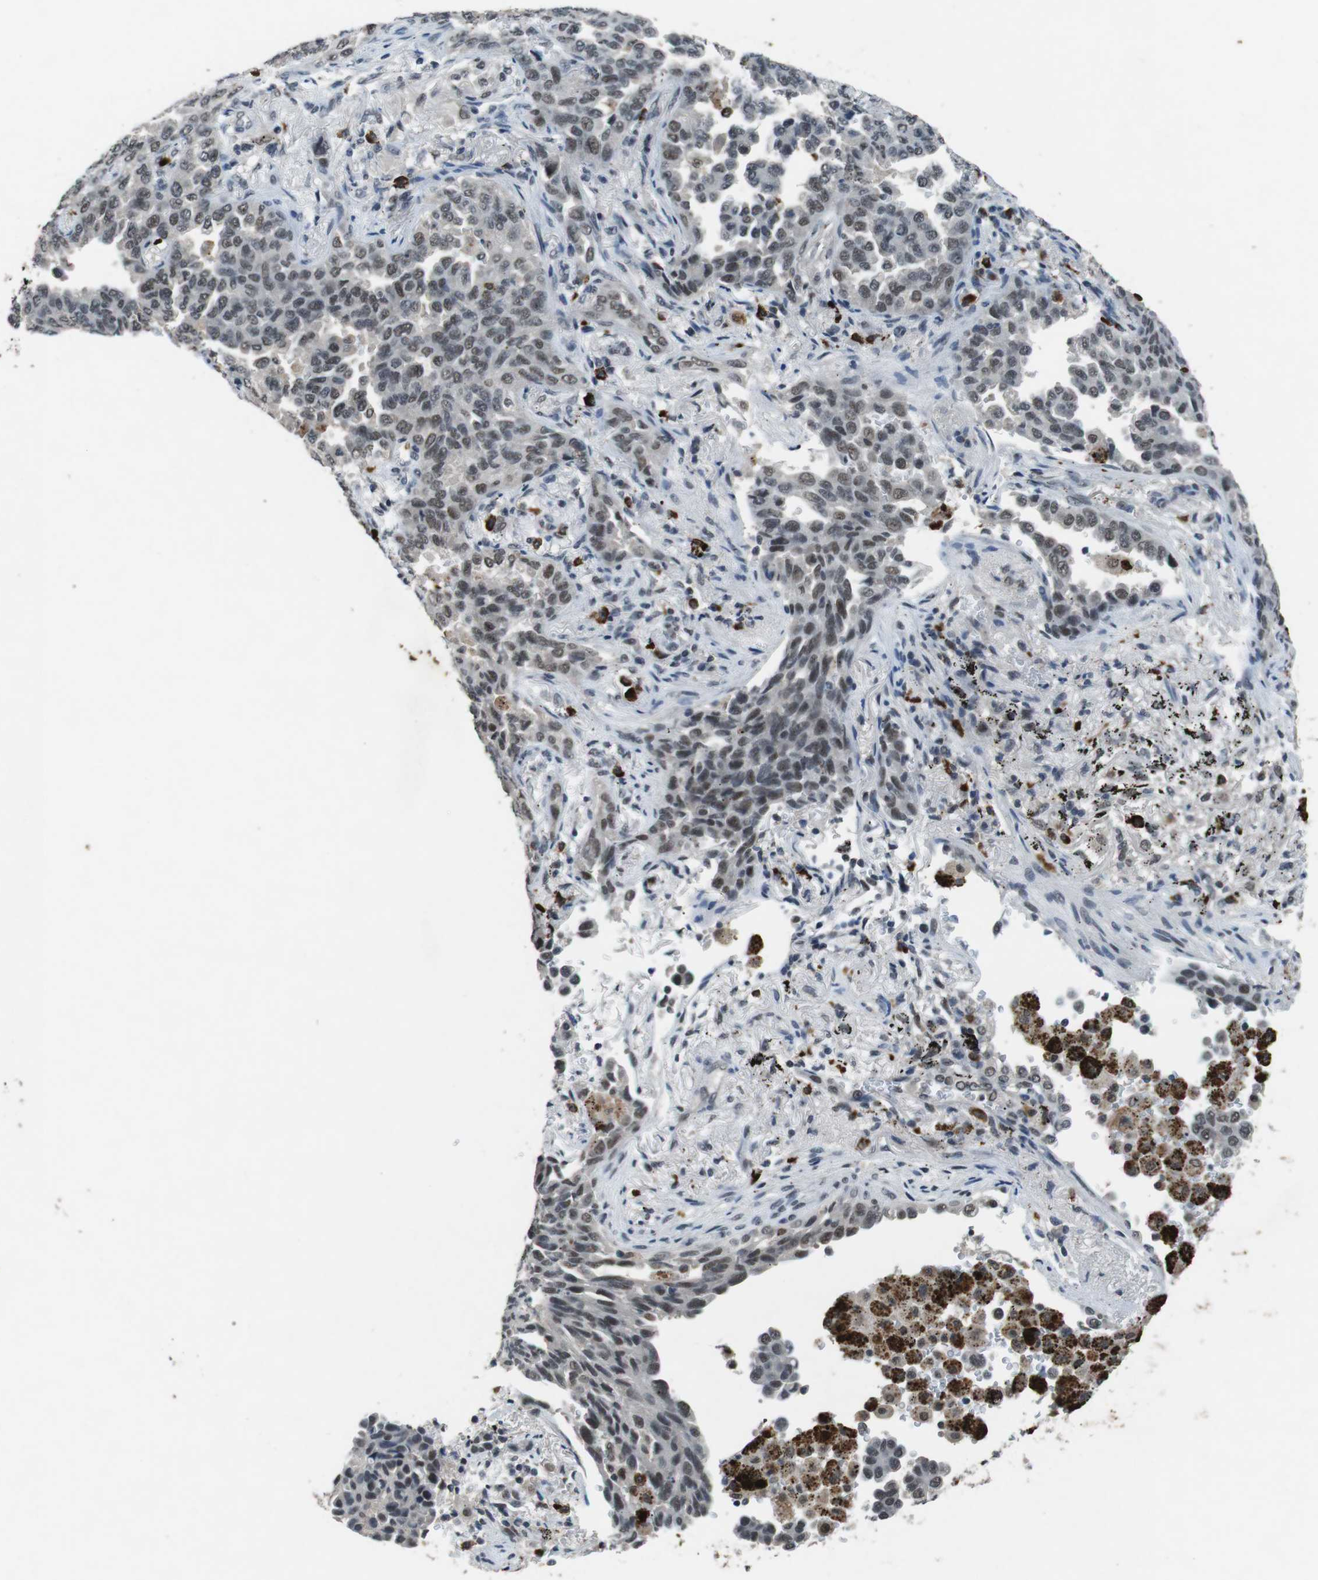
{"staining": {"intensity": "weak", "quantity": "25%-75%", "location": "nuclear"}, "tissue": "lung cancer", "cell_type": "Tumor cells", "image_type": "cancer", "snomed": [{"axis": "morphology", "description": "Normal tissue, NOS"}, {"axis": "morphology", "description": "Adenocarcinoma, NOS"}, {"axis": "topography", "description": "Lung"}], "caption": "A high-resolution micrograph shows immunohistochemistry (IHC) staining of adenocarcinoma (lung), which shows weak nuclear expression in about 25%-75% of tumor cells. Using DAB (brown) and hematoxylin (blue) stains, captured at high magnification using brightfield microscopy.", "gene": "USP7", "patient": {"sex": "male", "age": 59}}